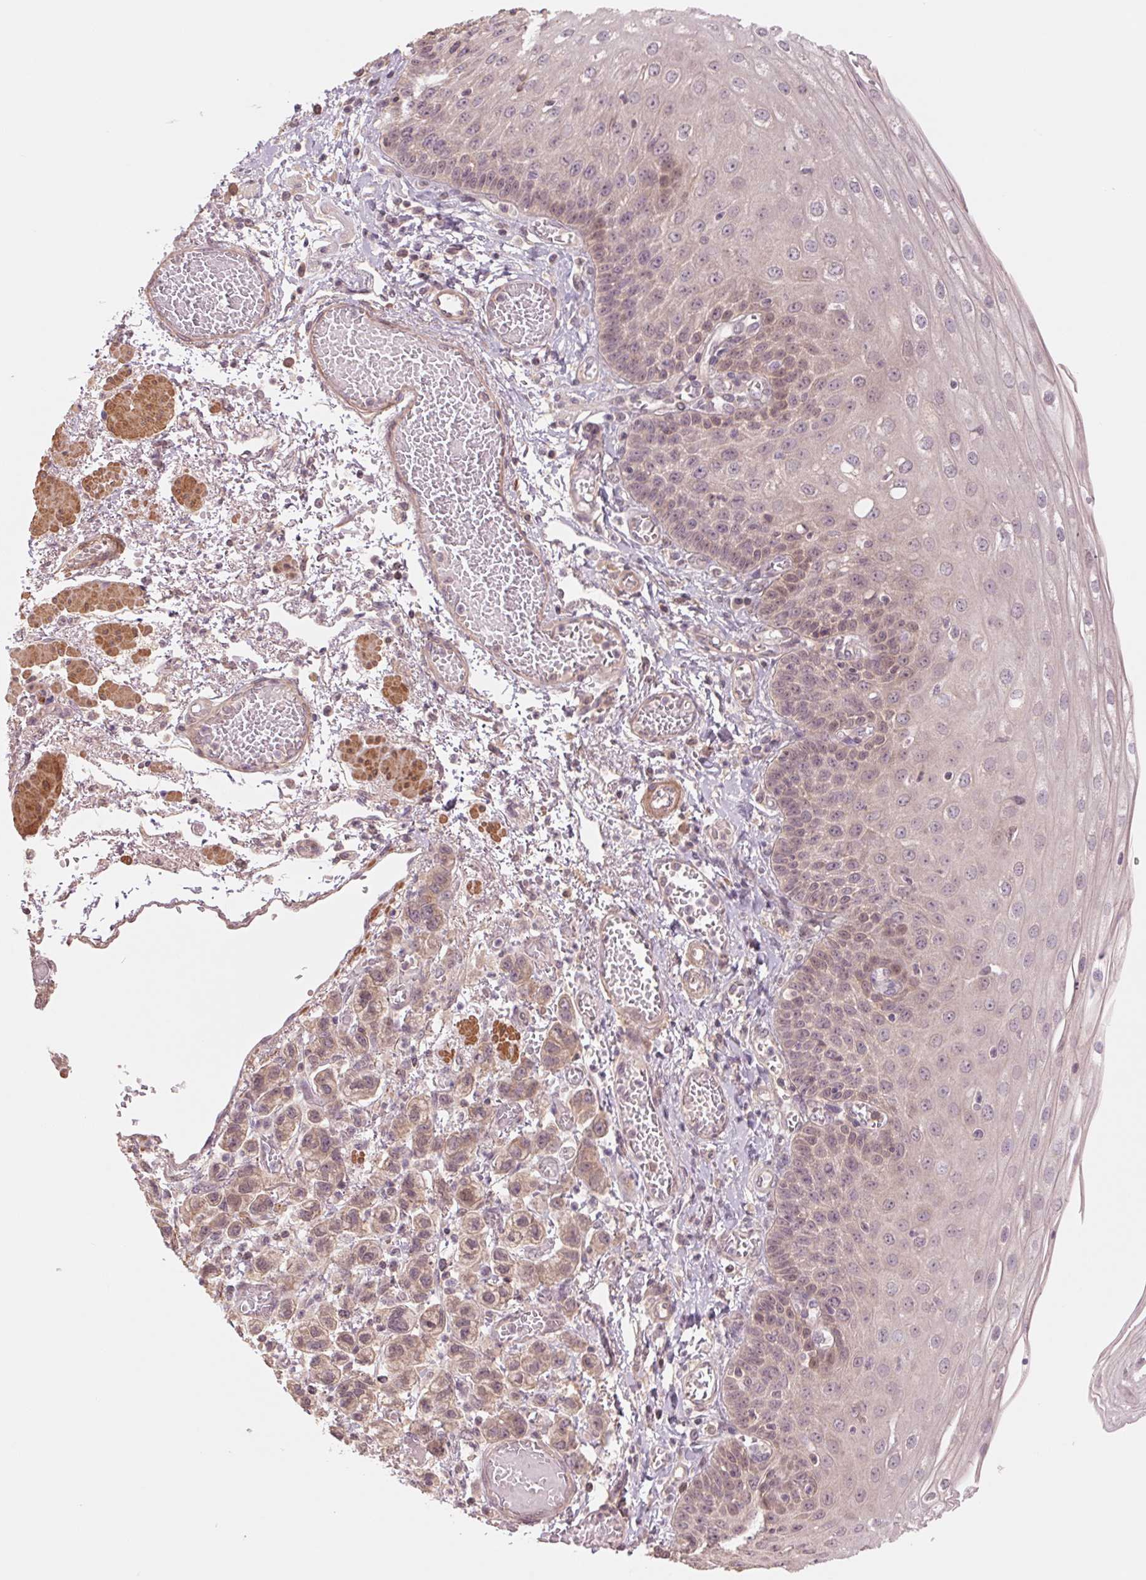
{"staining": {"intensity": "weak", "quantity": "<25%", "location": "cytoplasmic/membranous"}, "tissue": "esophagus", "cell_type": "Squamous epithelial cells", "image_type": "normal", "snomed": [{"axis": "morphology", "description": "Normal tissue, NOS"}, {"axis": "morphology", "description": "Adenocarcinoma, NOS"}, {"axis": "topography", "description": "Esophagus"}], "caption": "Esophagus was stained to show a protein in brown. There is no significant staining in squamous epithelial cells. Nuclei are stained in blue.", "gene": "PPIAL4A", "patient": {"sex": "male", "age": 81}}